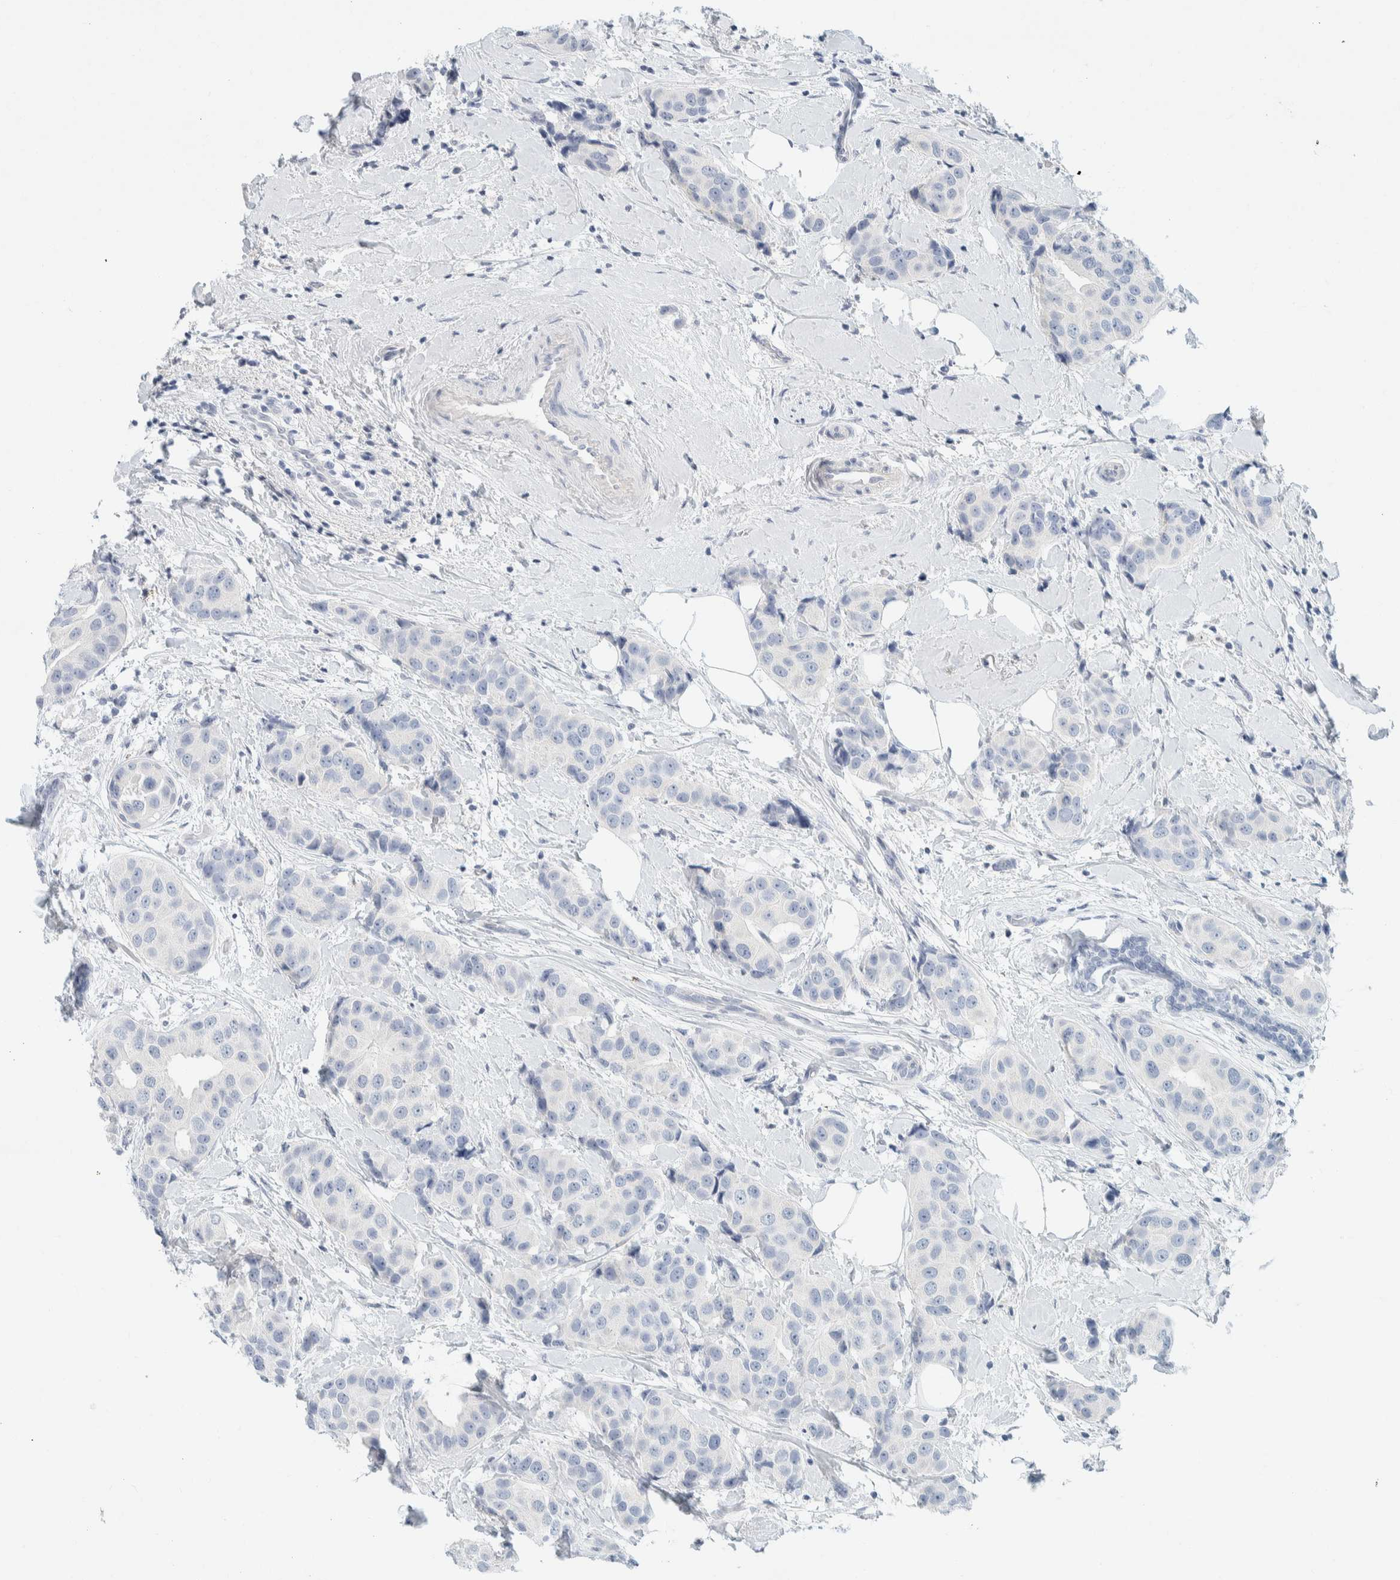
{"staining": {"intensity": "negative", "quantity": "none", "location": "none"}, "tissue": "breast cancer", "cell_type": "Tumor cells", "image_type": "cancer", "snomed": [{"axis": "morphology", "description": "Normal tissue, NOS"}, {"axis": "morphology", "description": "Duct carcinoma"}, {"axis": "topography", "description": "Breast"}], "caption": "The histopathology image displays no significant expression in tumor cells of breast cancer.", "gene": "ALOX12B", "patient": {"sex": "female", "age": 39}}